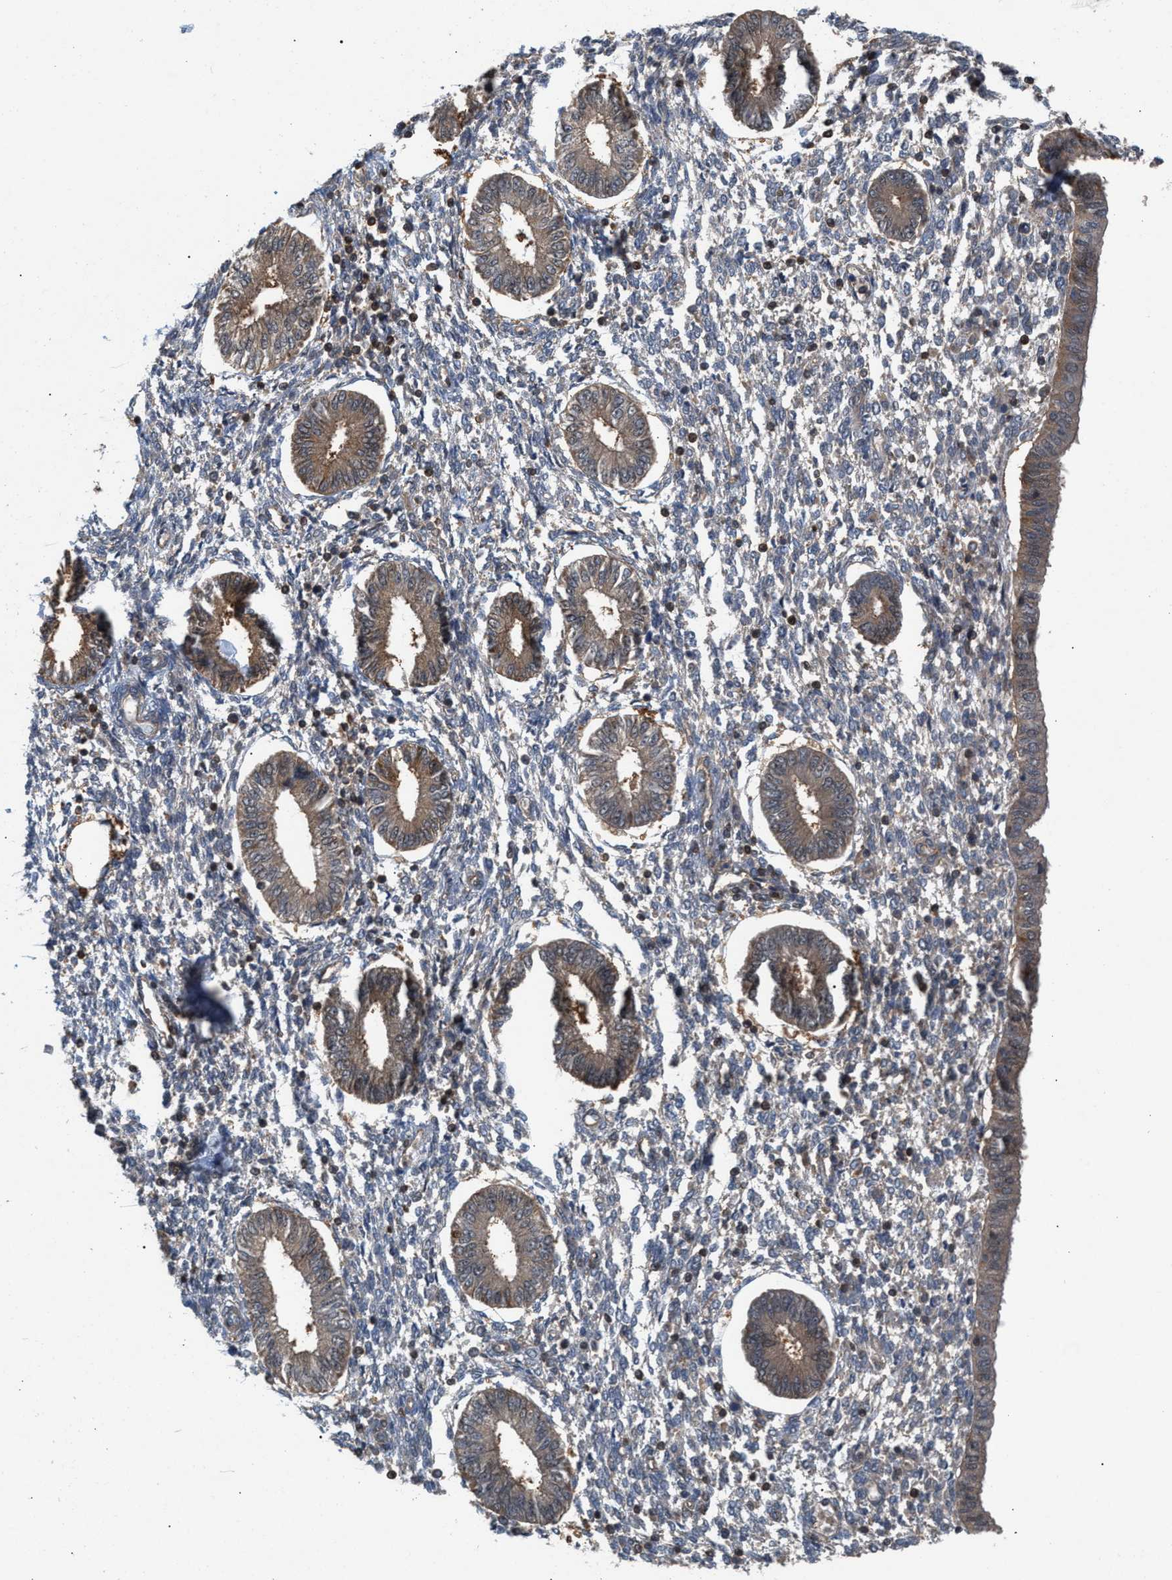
{"staining": {"intensity": "negative", "quantity": "none", "location": "none"}, "tissue": "endometrium", "cell_type": "Cells in endometrial stroma", "image_type": "normal", "snomed": [{"axis": "morphology", "description": "Normal tissue, NOS"}, {"axis": "topography", "description": "Endometrium"}], "caption": "A high-resolution histopathology image shows immunohistochemistry staining of benign endometrium, which displays no significant expression in cells in endometrial stroma.", "gene": "GLOD4", "patient": {"sex": "female", "age": 50}}